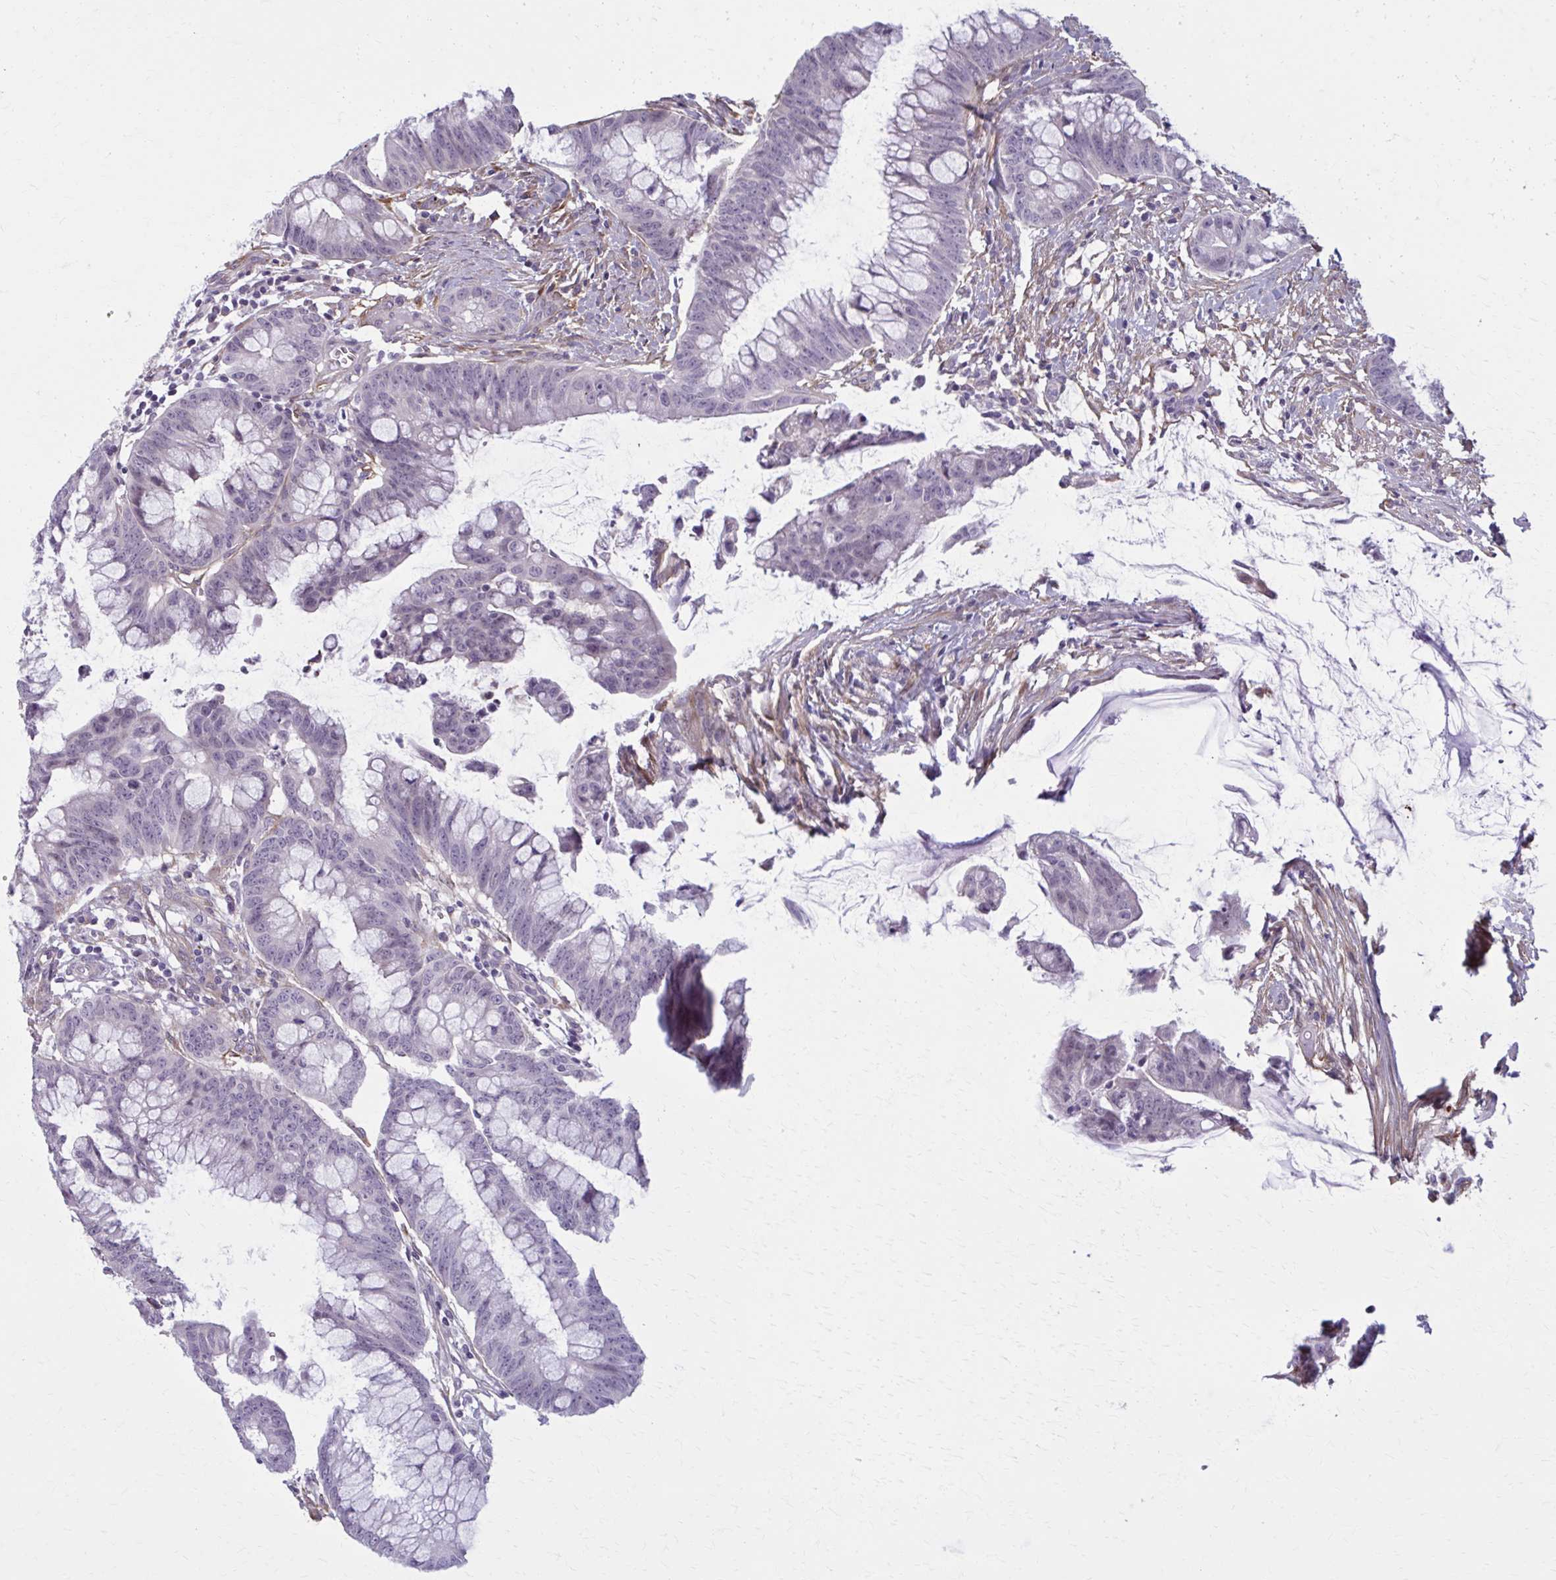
{"staining": {"intensity": "negative", "quantity": "none", "location": "none"}, "tissue": "colorectal cancer", "cell_type": "Tumor cells", "image_type": "cancer", "snomed": [{"axis": "morphology", "description": "Adenocarcinoma, NOS"}, {"axis": "topography", "description": "Colon"}], "caption": "Micrograph shows no protein expression in tumor cells of colorectal cancer tissue. (DAB IHC with hematoxylin counter stain).", "gene": "NUMBL", "patient": {"sex": "male", "age": 62}}